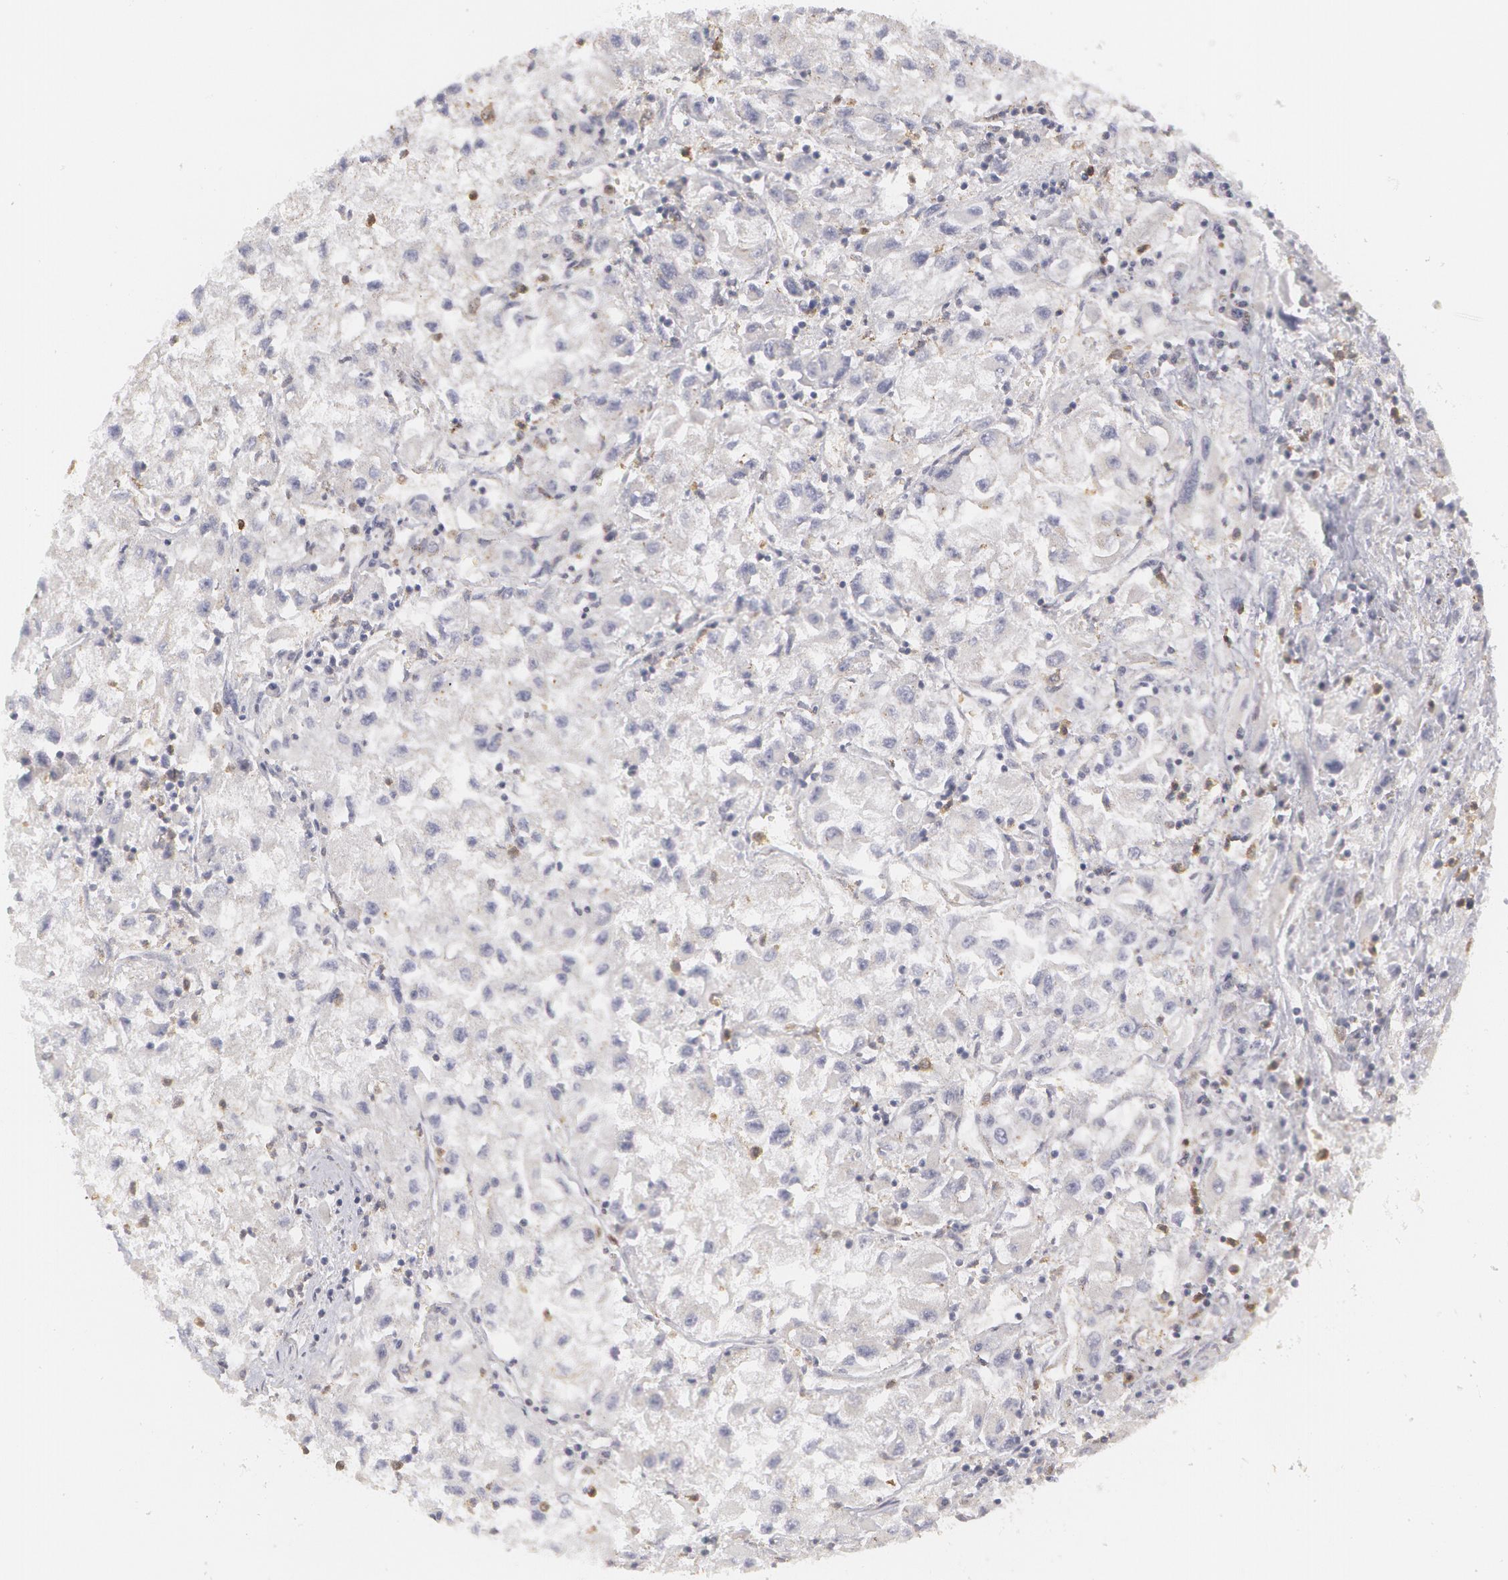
{"staining": {"intensity": "weak", "quantity": "25%-75%", "location": "cytoplasmic/membranous"}, "tissue": "renal cancer", "cell_type": "Tumor cells", "image_type": "cancer", "snomed": [{"axis": "morphology", "description": "Adenocarcinoma, NOS"}, {"axis": "topography", "description": "Kidney"}], "caption": "This is a photomicrograph of IHC staining of renal adenocarcinoma, which shows weak expression in the cytoplasmic/membranous of tumor cells.", "gene": "CAT", "patient": {"sex": "male", "age": 59}}